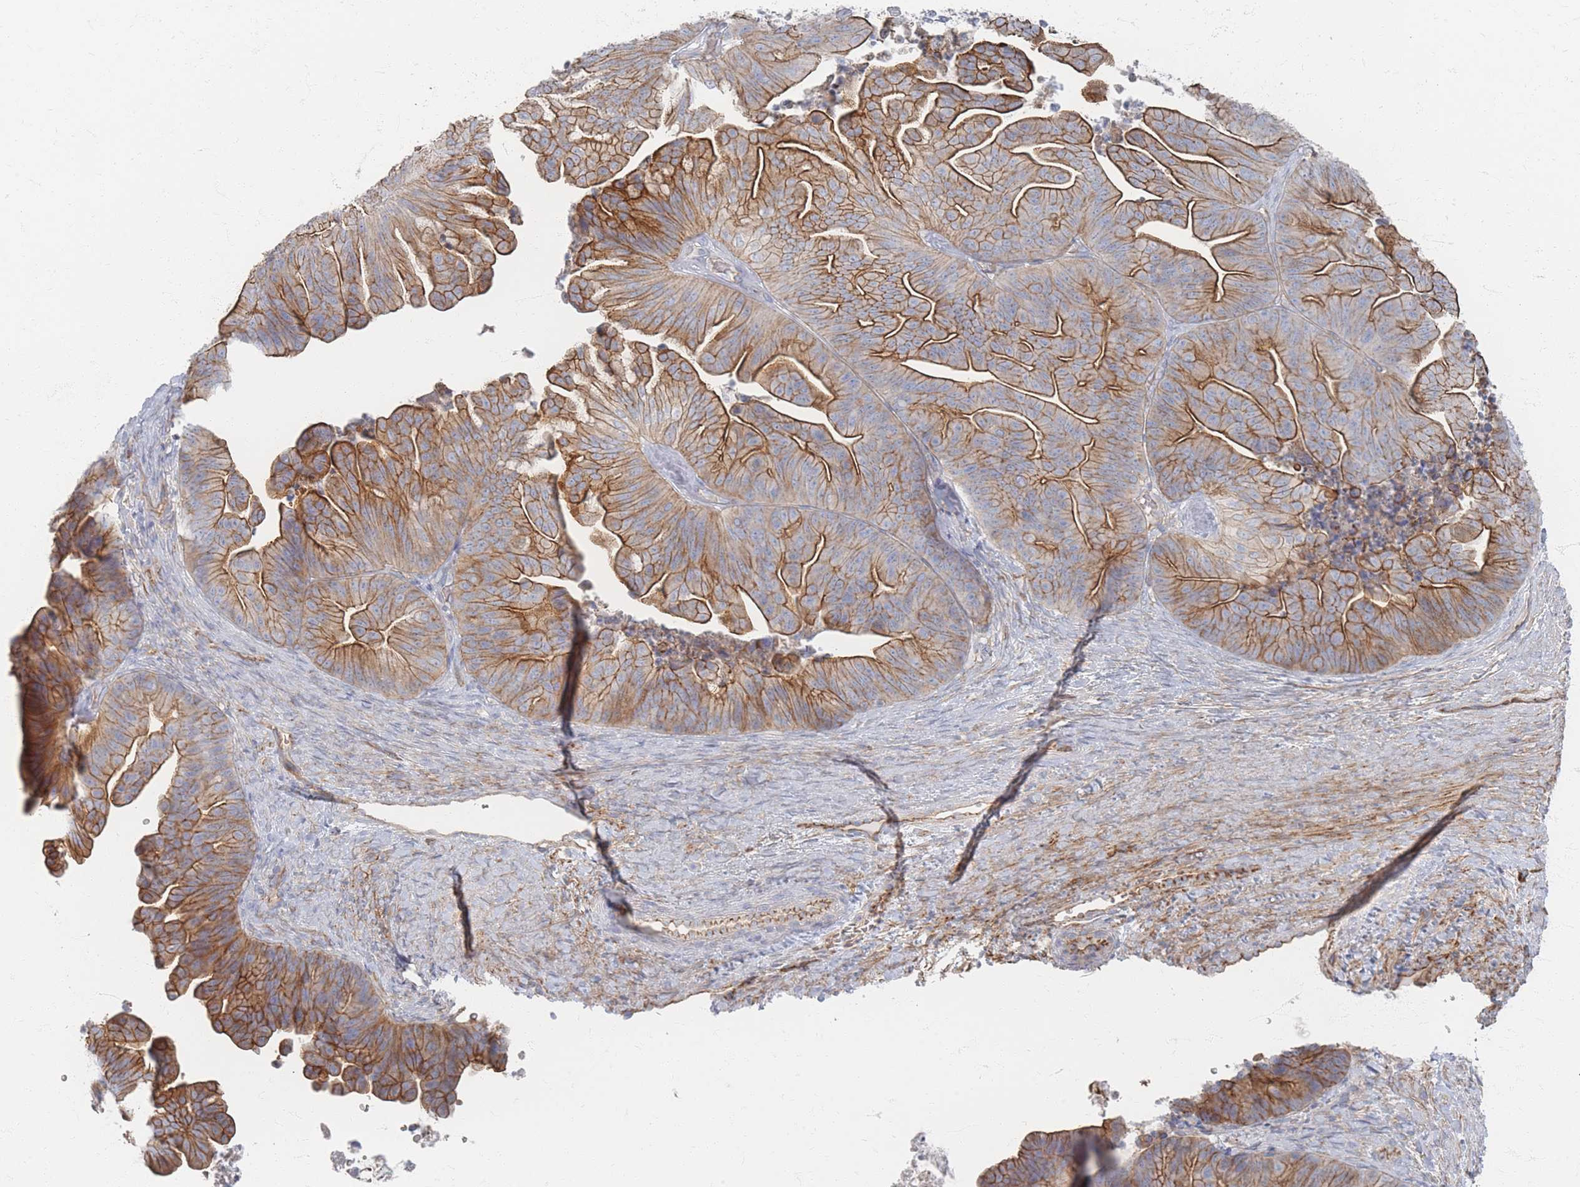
{"staining": {"intensity": "strong", "quantity": ">75%", "location": "cytoplasmic/membranous"}, "tissue": "ovarian cancer", "cell_type": "Tumor cells", "image_type": "cancer", "snomed": [{"axis": "morphology", "description": "Cystadenocarcinoma, mucinous, NOS"}, {"axis": "topography", "description": "Ovary"}], "caption": "Brown immunohistochemical staining in human ovarian cancer shows strong cytoplasmic/membranous positivity in approximately >75% of tumor cells. The staining was performed using DAB, with brown indicating positive protein expression. Nuclei are stained blue with hematoxylin.", "gene": "GNB1", "patient": {"sex": "female", "age": 67}}